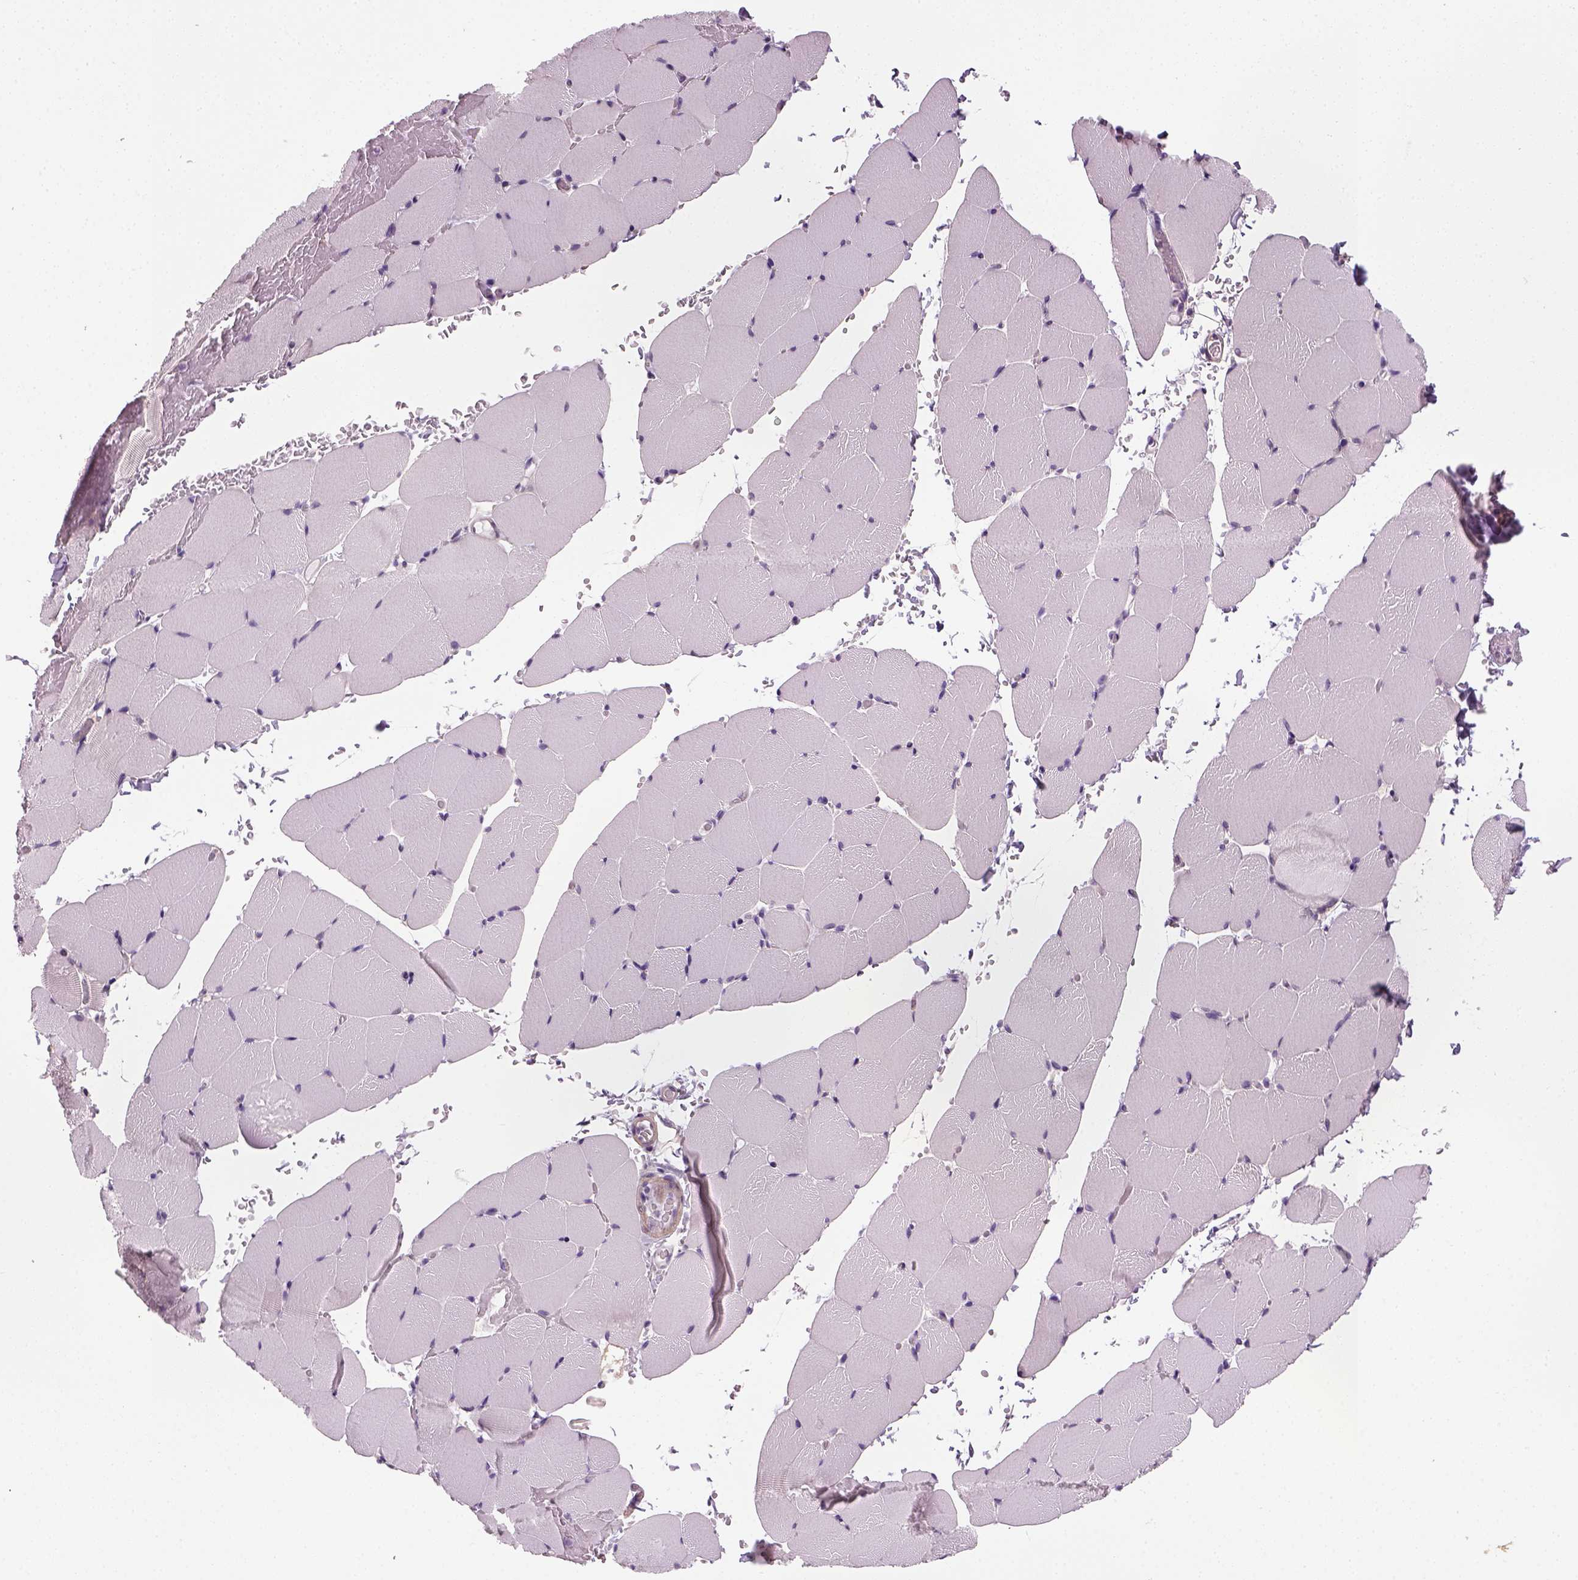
{"staining": {"intensity": "negative", "quantity": "none", "location": "none"}, "tissue": "skeletal muscle", "cell_type": "Myocytes", "image_type": "normal", "snomed": [{"axis": "morphology", "description": "Normal tissue, NOS"}, {"axis": "topography", "description": "Skeletal muscle"}], "caption": "This is a photomicrograph of IHC staining of unremarkable skeletal muscle, which shows no staining in myocytes. (Brightfield microscopy of DAB (3,3'-diaminobenzidine) IHC at high magnification).", "gene": "ELOVL3", "patient": {"sex": "female", "age": 37}}